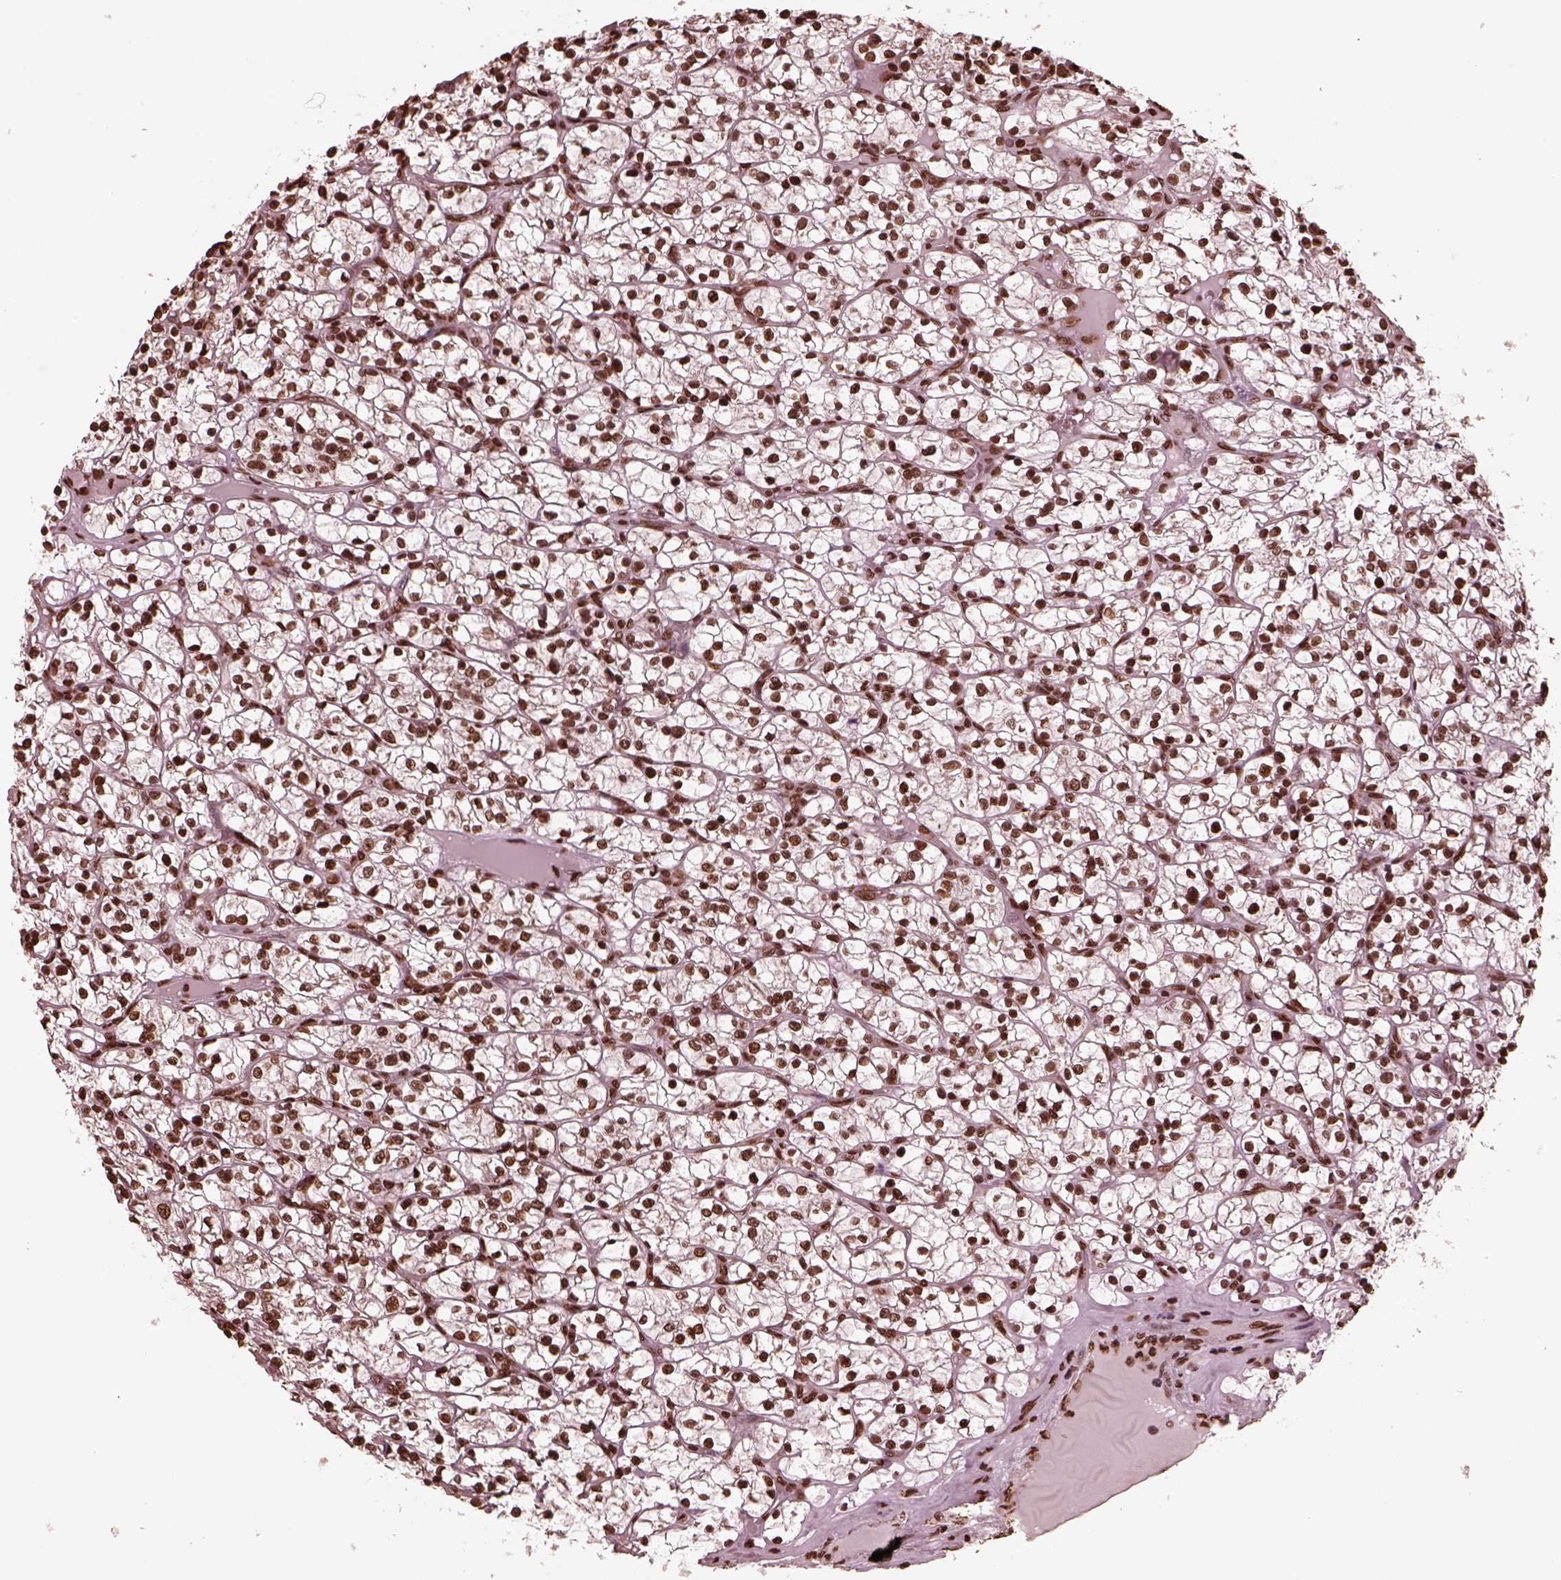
{"staining": {"intensity": "strong", "quantity": ">75%", "location": "nuclear"}, "tissue": "renal cancer", "cell_type": "Tumor cells", "image_type": "cancer", "snomed": [{"axis": "morphology", "description": "Adenocarcinoma, NOS"}, {"axis": "topography", "description": "Kidney"}], "caption": "This histopathology image displays renal adenocarcinoma stained with IHC to label a protein in brown. The nuclear of tumor cells show strong positivity for the protein. Nuclei are counter-stained blue.", "gene": "NSD1", "patient": {"sex": "female", "age": 64}}